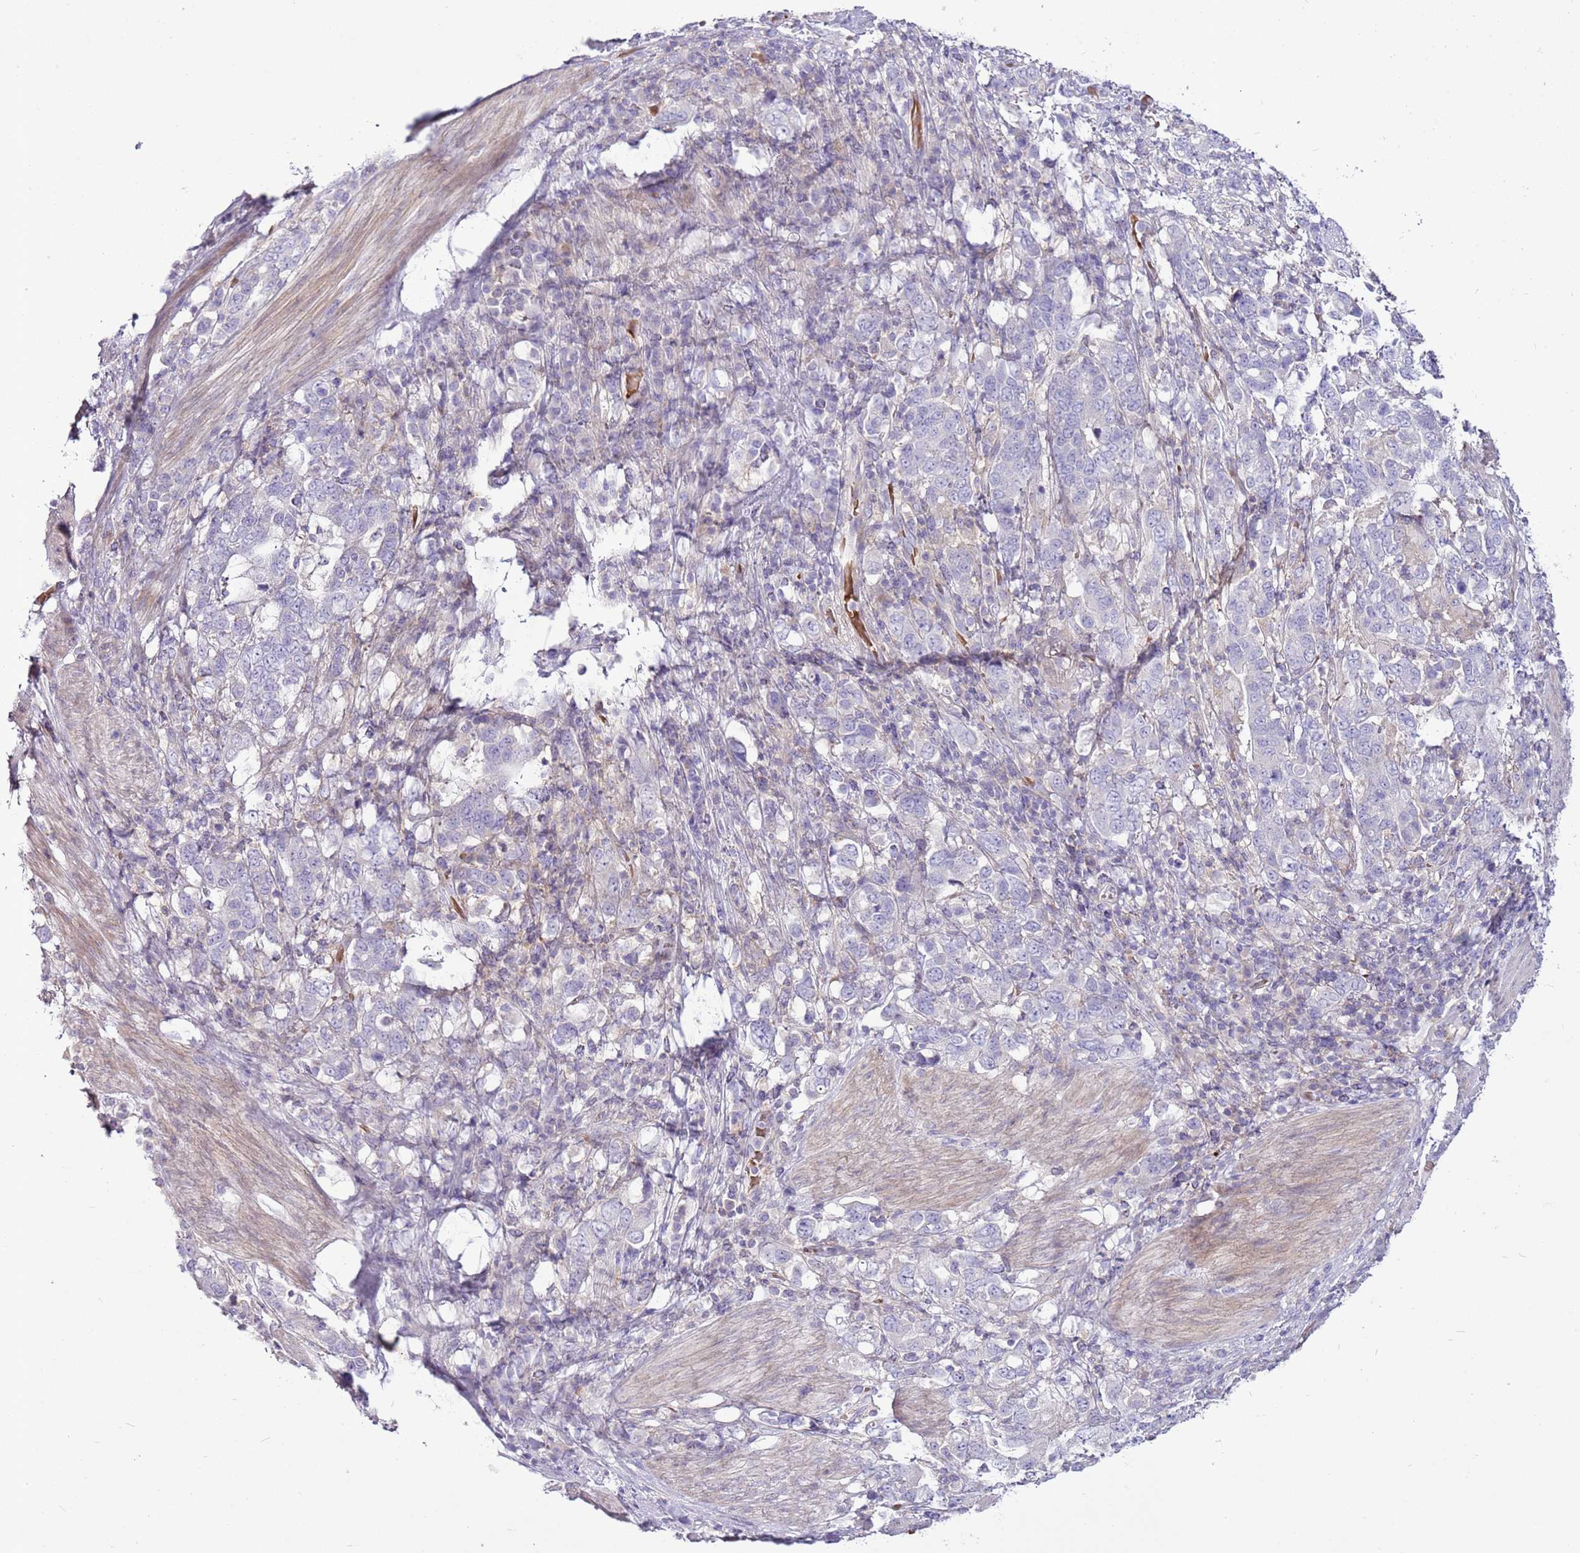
{"staining": {"intensity": "negative", "quantity": "none", "location": "none"}, "tissue": "stomach cancer", "cell_type": "Tumor cells", "image_type": "cancer", "snomed": [{"axis": "morphology", "description": "Adenocarcinoma, NOS"}, {"axis": "topography", "description": "Stomach, upper"}, {"axis": "topography", "description": "Stomach"}], "caption": "Immunohistochemistry histopathology image of stomach adenocarcinoma stained for a protein (brown), which displays no positivity in tumor cells.", "gene": "CHAC2", "patient": {"sex": "male", "age": 62}}